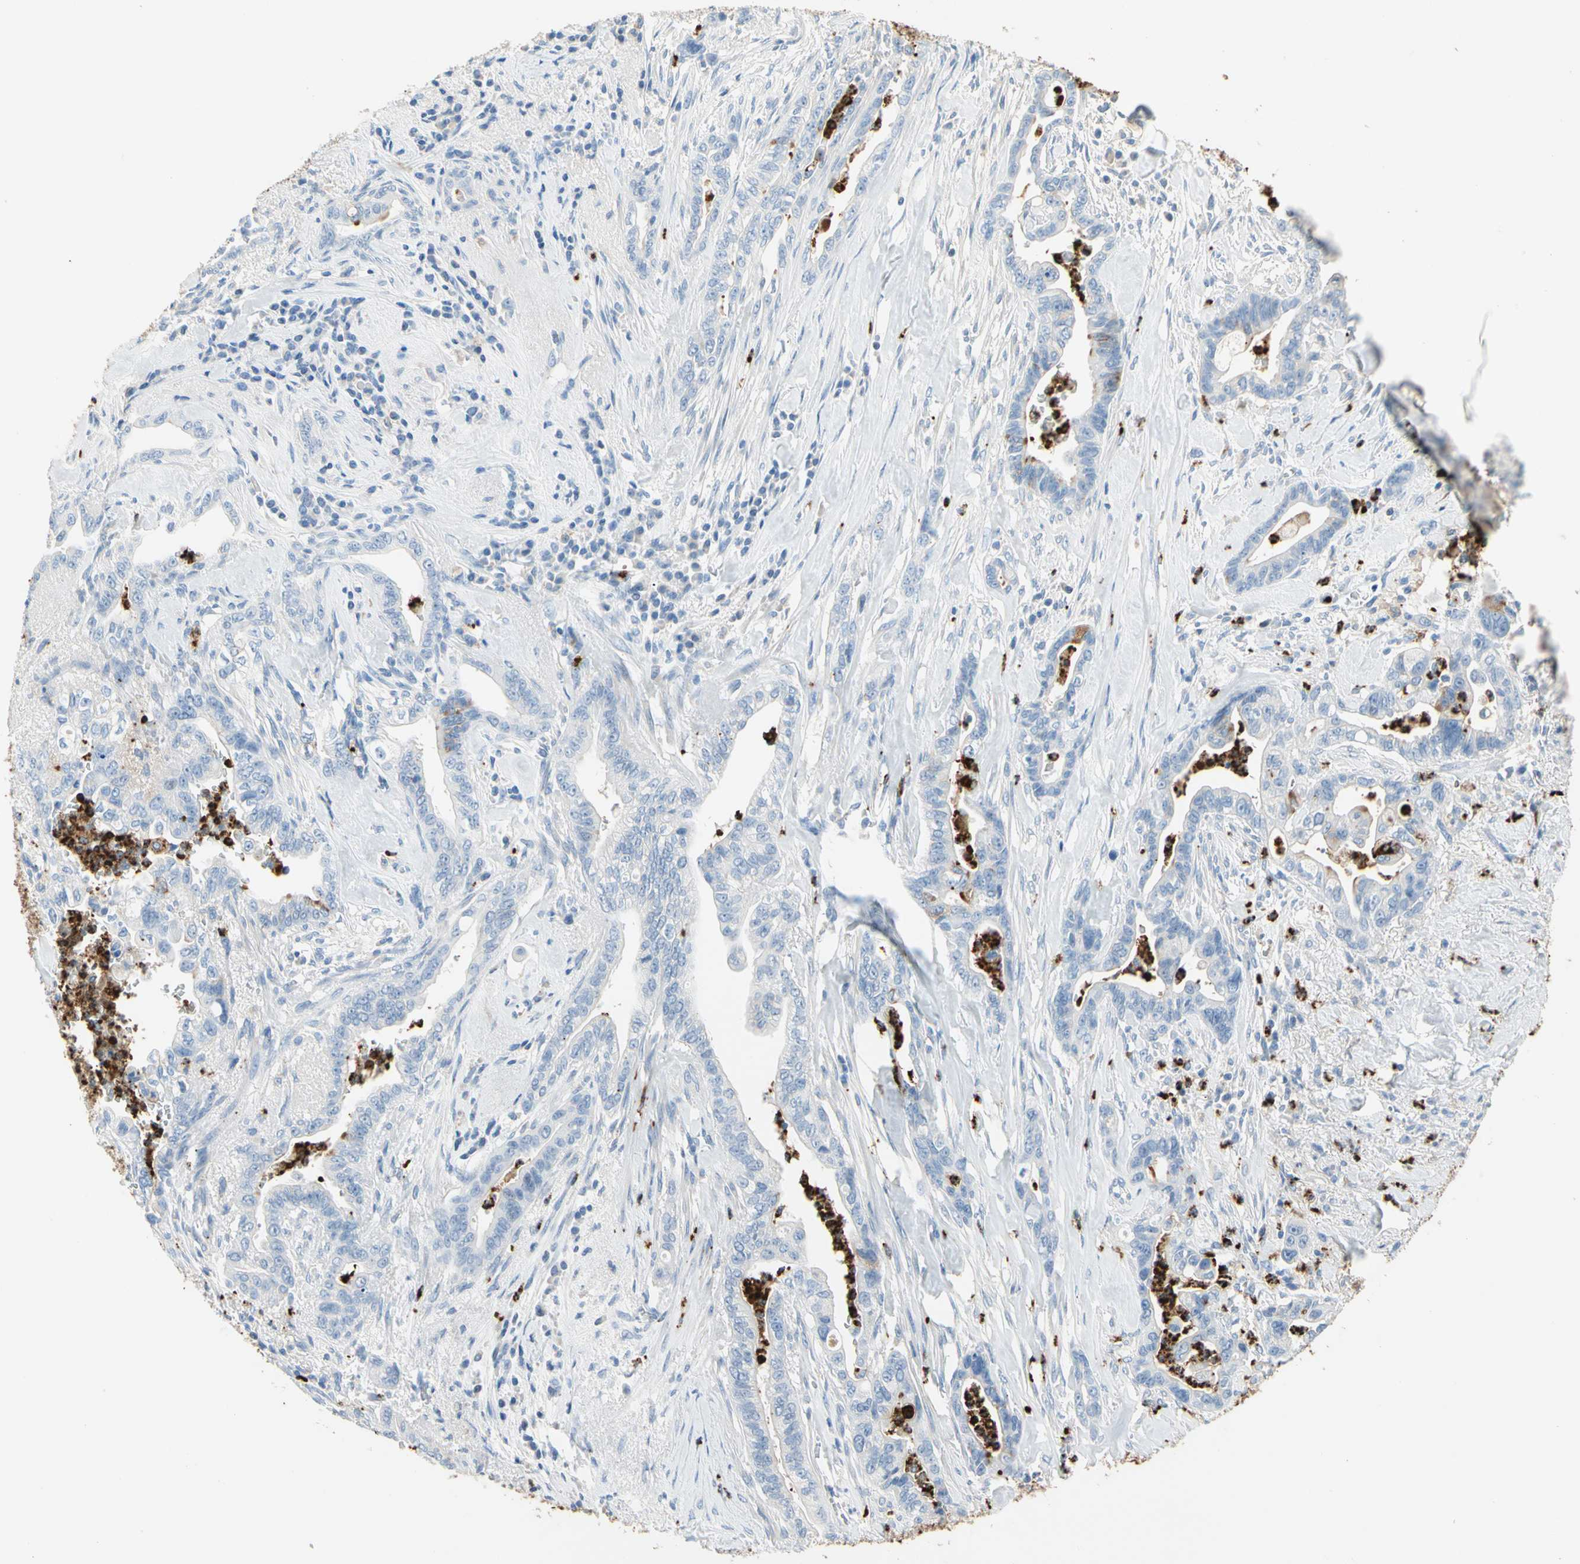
{"staining": {"intensity": "strong", "quantity": "25%-75%", "location": "cytoplasmic/membranous"}, "tissue": "pancreatic cancer", "cell_type": "Tumor cells", "image_type": "cancer", "snomed": [{"axis": "morphology", "description": "Adenocarcinoma, NOS"}, {"axis": "topography", "description": "Pancreas"}], "caption": "Immunohistochemistry (IHC) image of human pancreatic cancer (adenocarcinoma) stained for a protein (brown), which reveals high levels of strong cytoplasmic/membranous expression in about 25%-75% of tumor cells.", "gene": "CLEC4A", "patient": {"sex": "male", "age": 70}}